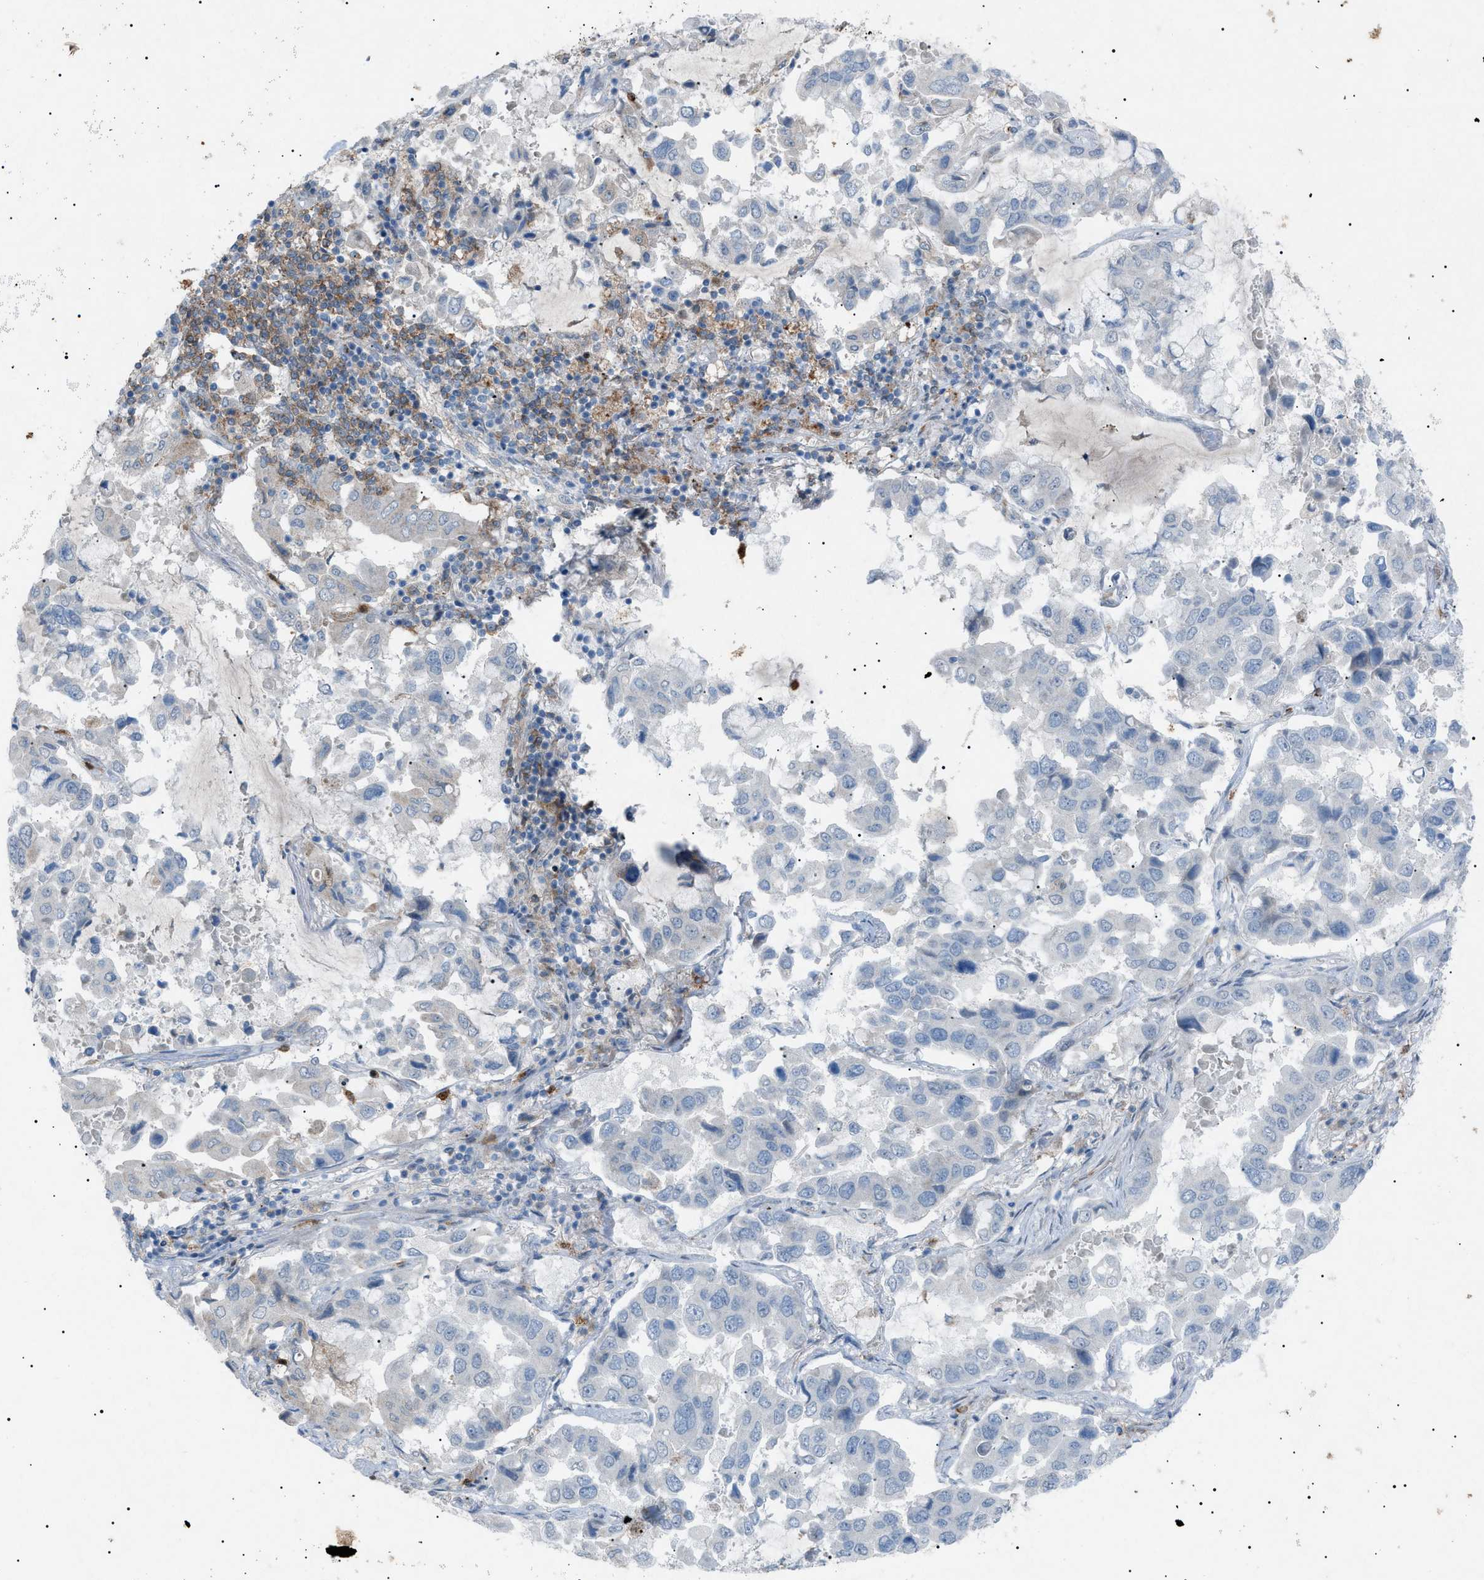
{"staining": {"intensity": "negative", "quantity": "none", "location": "none"}, "tissue": "lung cancer", "cell_type": "Tumor cells", "image_type": "cancer", "snomed": [{"axis": "morphology", "description": "Adenocarcinoma, NOS"}, {"axis": "topography", "description": "Lung"}], "caption": "Immunohistochemistry (IHC) photomicrograph of neoplastic tissue: human lung cancer (adenocarcinoma) stained with DAB demonstrates no significant protein positivity in tumor cells.", "gene": "BTK", "patient": {"sex": "male", "age": 64}}